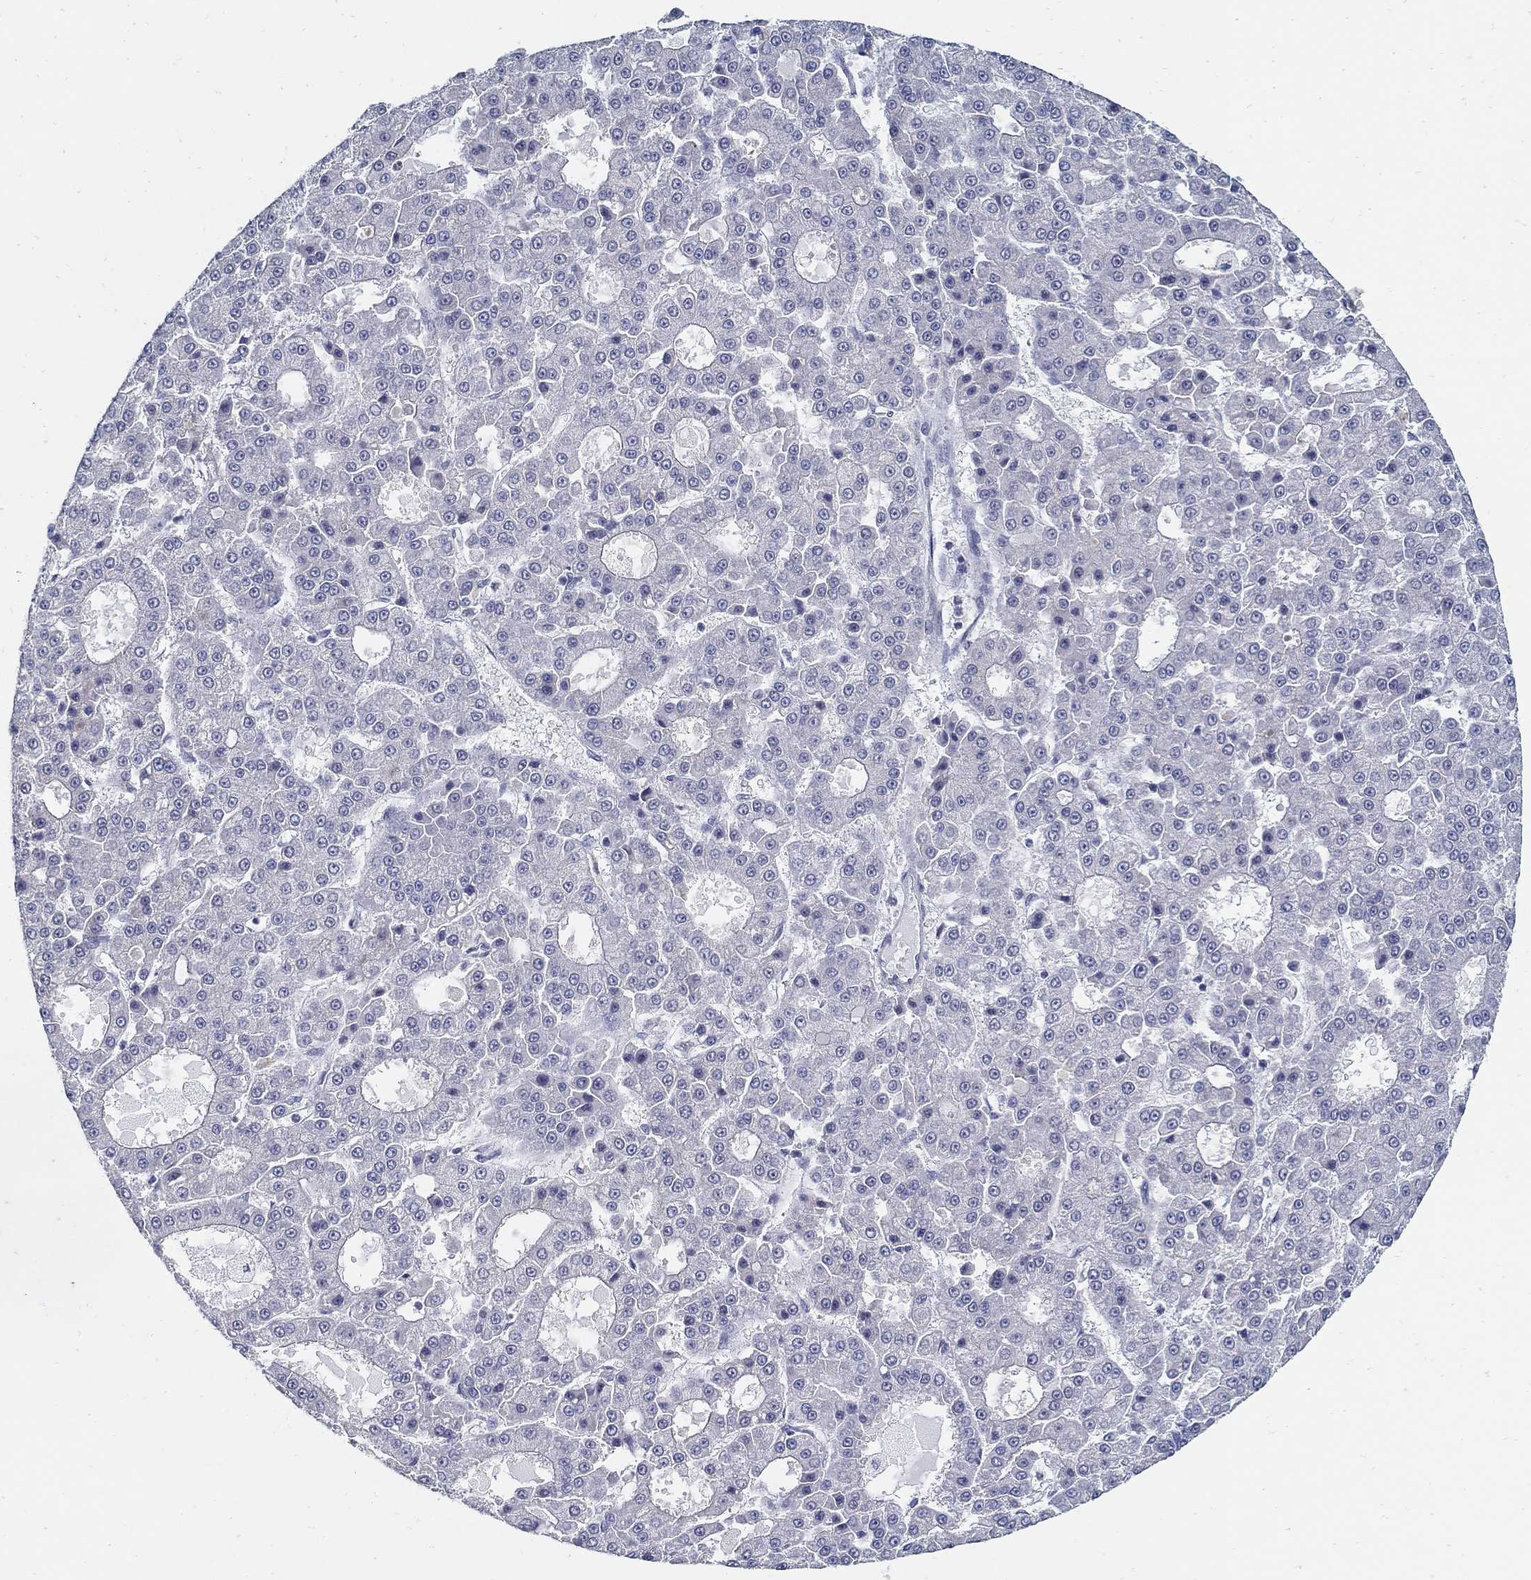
{"staining": {"intensity": "negative", "quantity": "none", "location": "none"}, "tissue": "liver cancer", "cell_type": "Tumor cells", "image_type": "cancer", "snomed": [{"axis": "morphology", "description": "Carcinoma, Hepatocellular, NOS"}, {"axis": "topography", "description": "Liver"}], "caption": "The immunohistochemistry image has no significant staining in tumor cells of liver cancer tissue. Brightfield microscopy of immunohistochemistry stained with DAB (3,3'-diaminobenzidine) (brown) and hematoxylin (blue), captured at high magnification.", "gene": "USP29", "patient": {"sex": "male", "age": 70}}